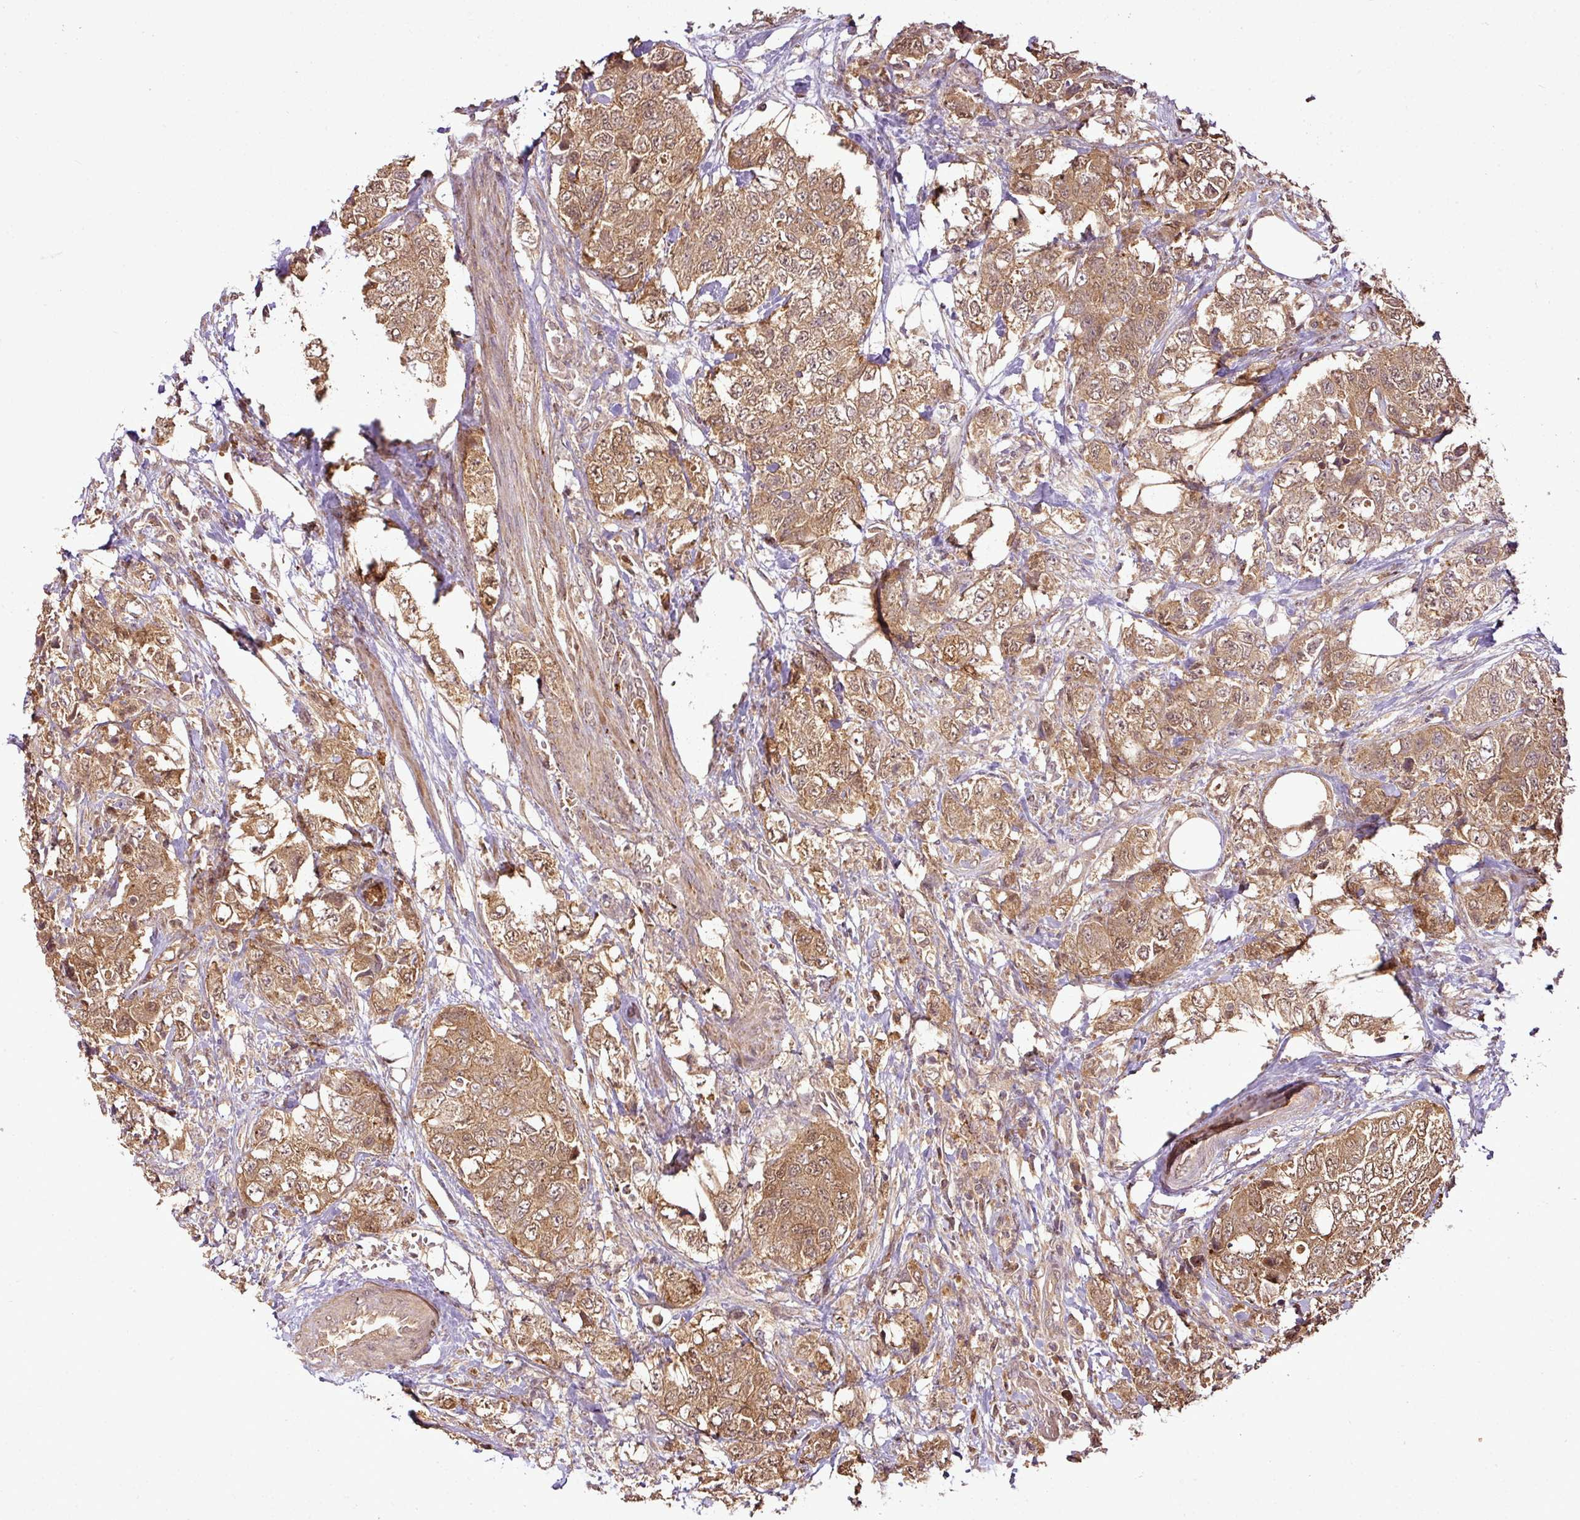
{"staining": {"intensity": "moderate", "quantity": ">75%", "location": "cytoplasmic/membranous,nuclear"}, "tissue": "urothelial cancer", "cell_type": "Tumor cells", "image_type": "cancer", "snomed": [{"axis": "morphology", "description": "Urothelial carcinoma, High grade"}, {"axis": "topography", "description": "Urinary bladder"}], "caption": "Immunohistochemical staining of high-grade urothelial carcinoma demonstrates moderate cytoplasmic/membranous and nuclear protein staining in approximately >75% of tumor cells. (Brightfield microscopy of DAB IHC at high magnification).", "gene": "FAIM", "patient": {"sex": "female", "age": 78}}